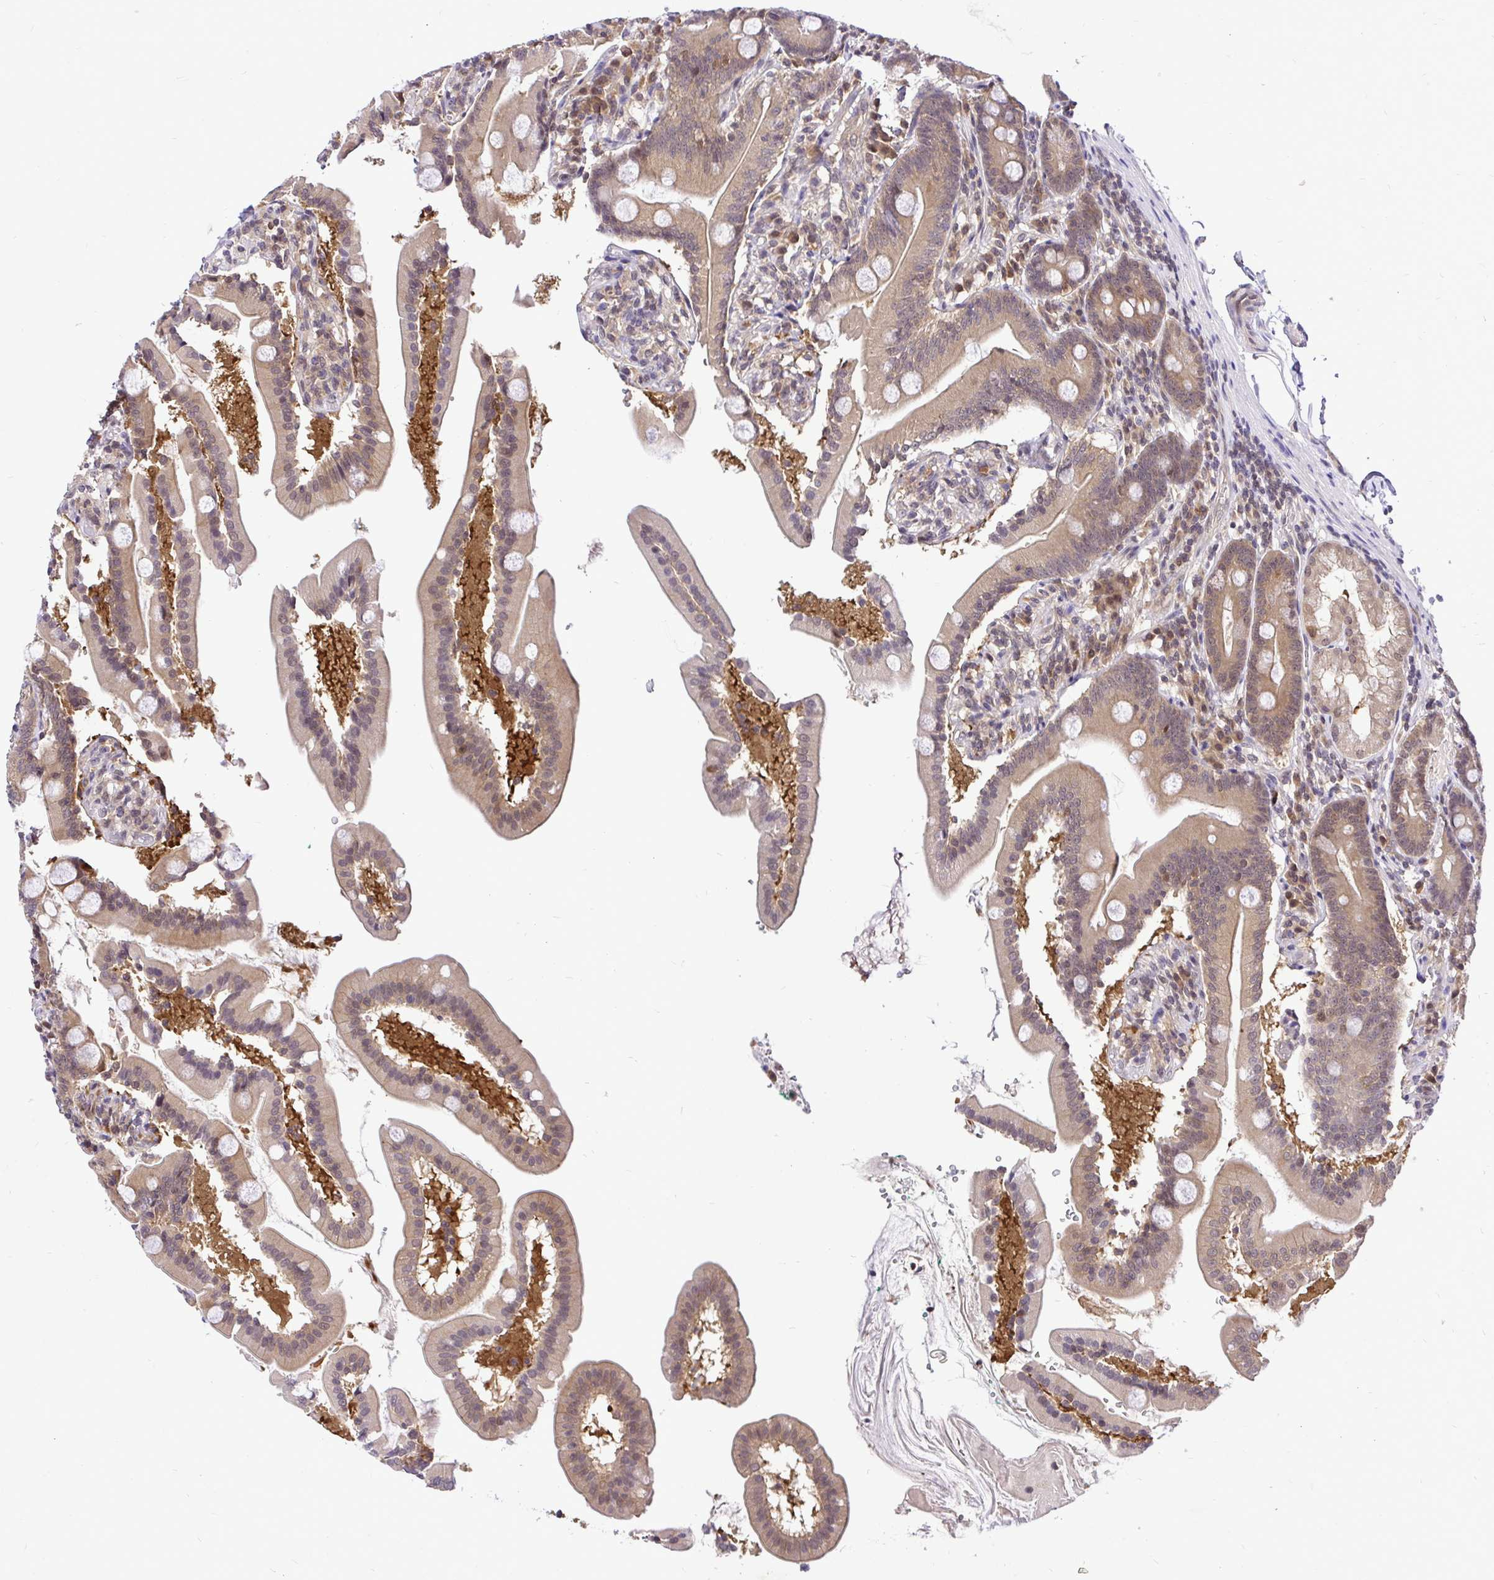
{"staining": {"intensity": "weak", "quantity": ">75%", "location": "cytoplasmic/membranous"}, "tissue": "duodenum", "cell_type": "Glandular cells", "image_type": "normal", "snomed": [{"axis": "morphology", "description": "Normal tissue, NOS"}, {"axis": "topography", "description": "Duodenum"}], "caption": "Duodenum stained with immunohistochemistry displays weak cytoplasmic/membranous positivity in approximately >75% of glandular cells.", "gene": "UBE2M", "patient": {"sex": "female", "age": 67}}